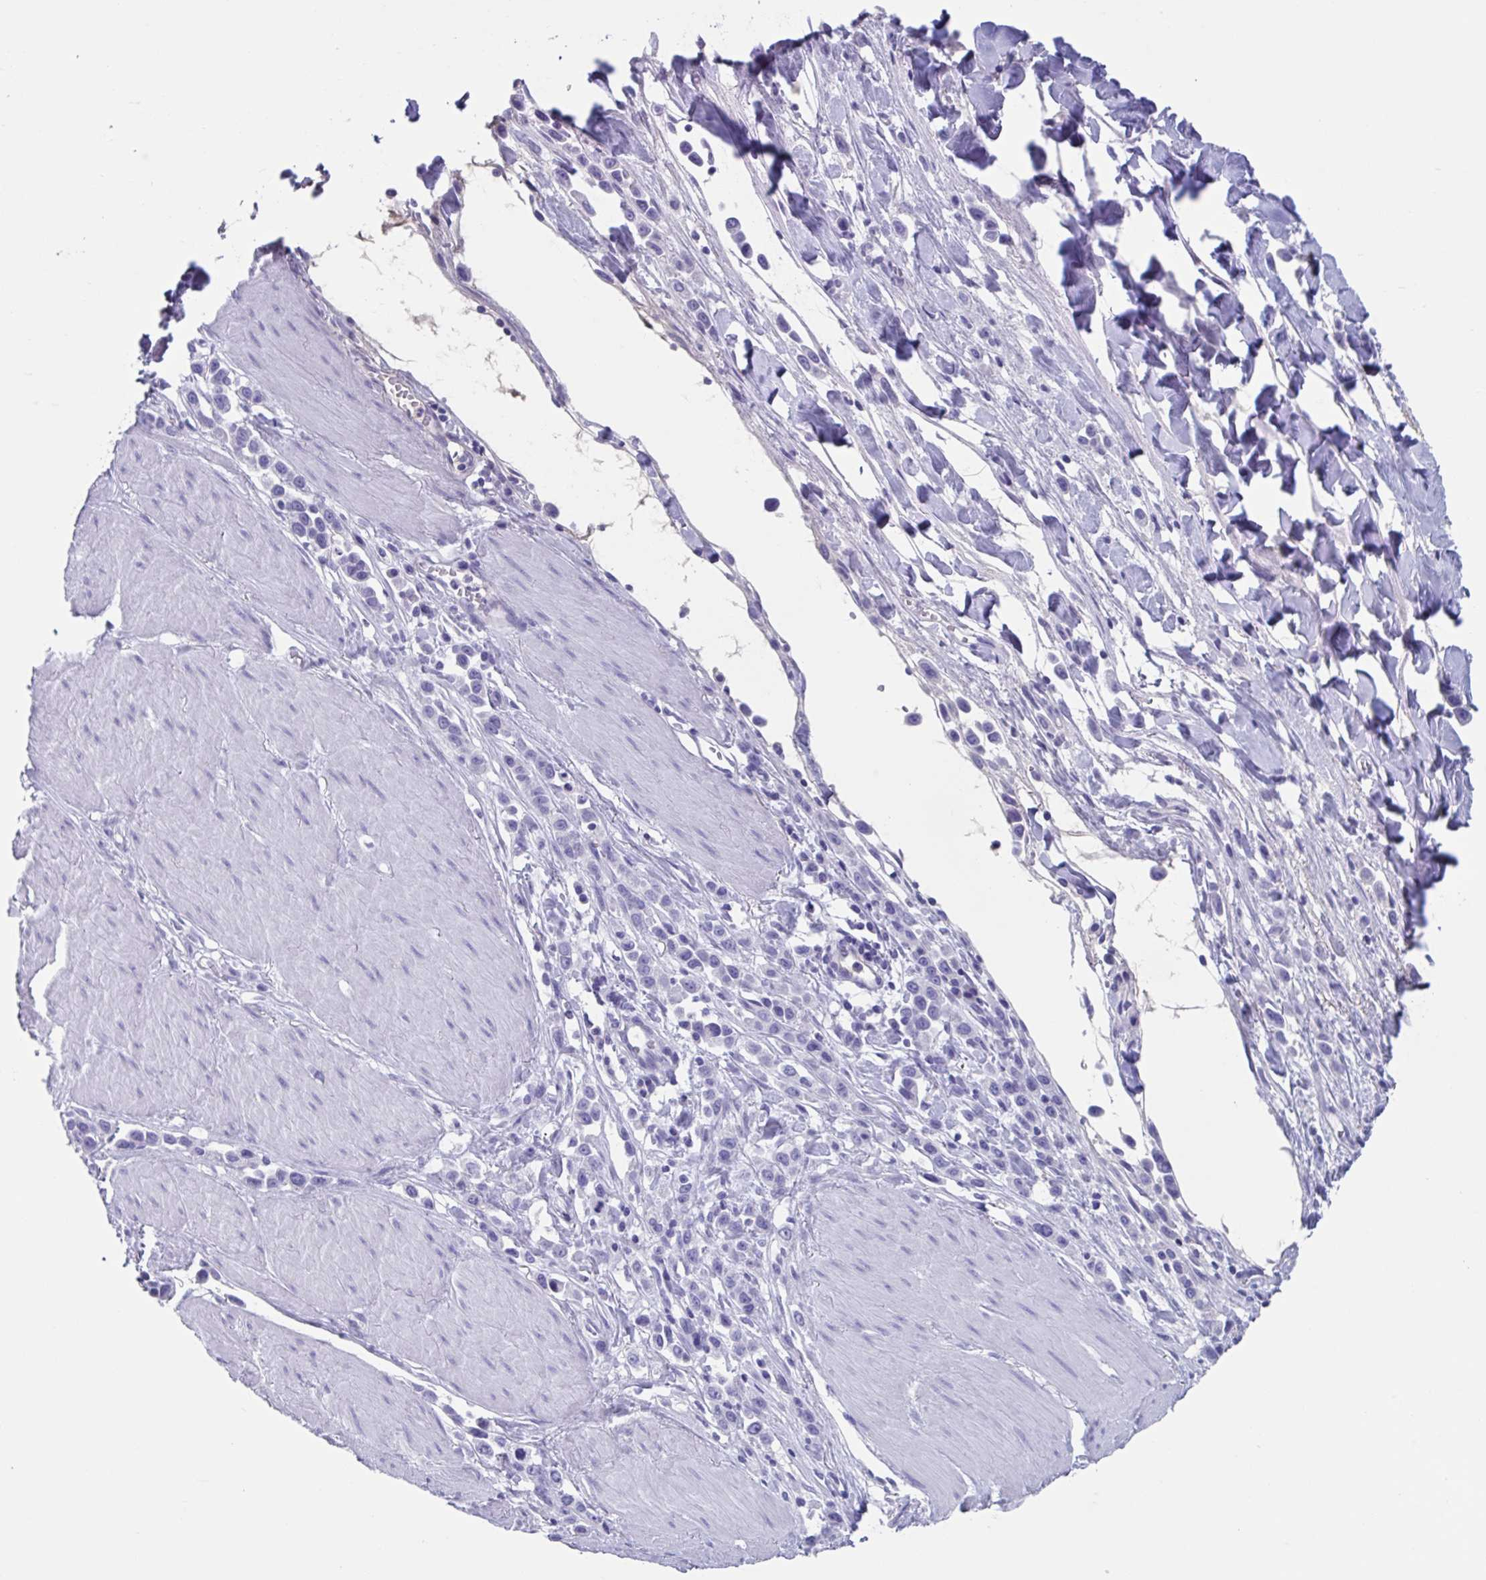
{"staining": {"intensity": "negative", "quantity": "none", "location": "none"}, "tissue": "stomach cancer", "cell_type": "Tumor cells", "image_type": "cancer", "snomed": [{"axis": "morphology", "description": "Adenocarcinoma, NOS"}, {"axis": "topography", "description": "Stomach"}], "caption": "Stomach adenocarcinoma stained for a protein using immunohistochemistry (IHC) exhibits no staining tumor cells.", "gene": "USP35", "patient": {"sex": "male", "age": 47}}